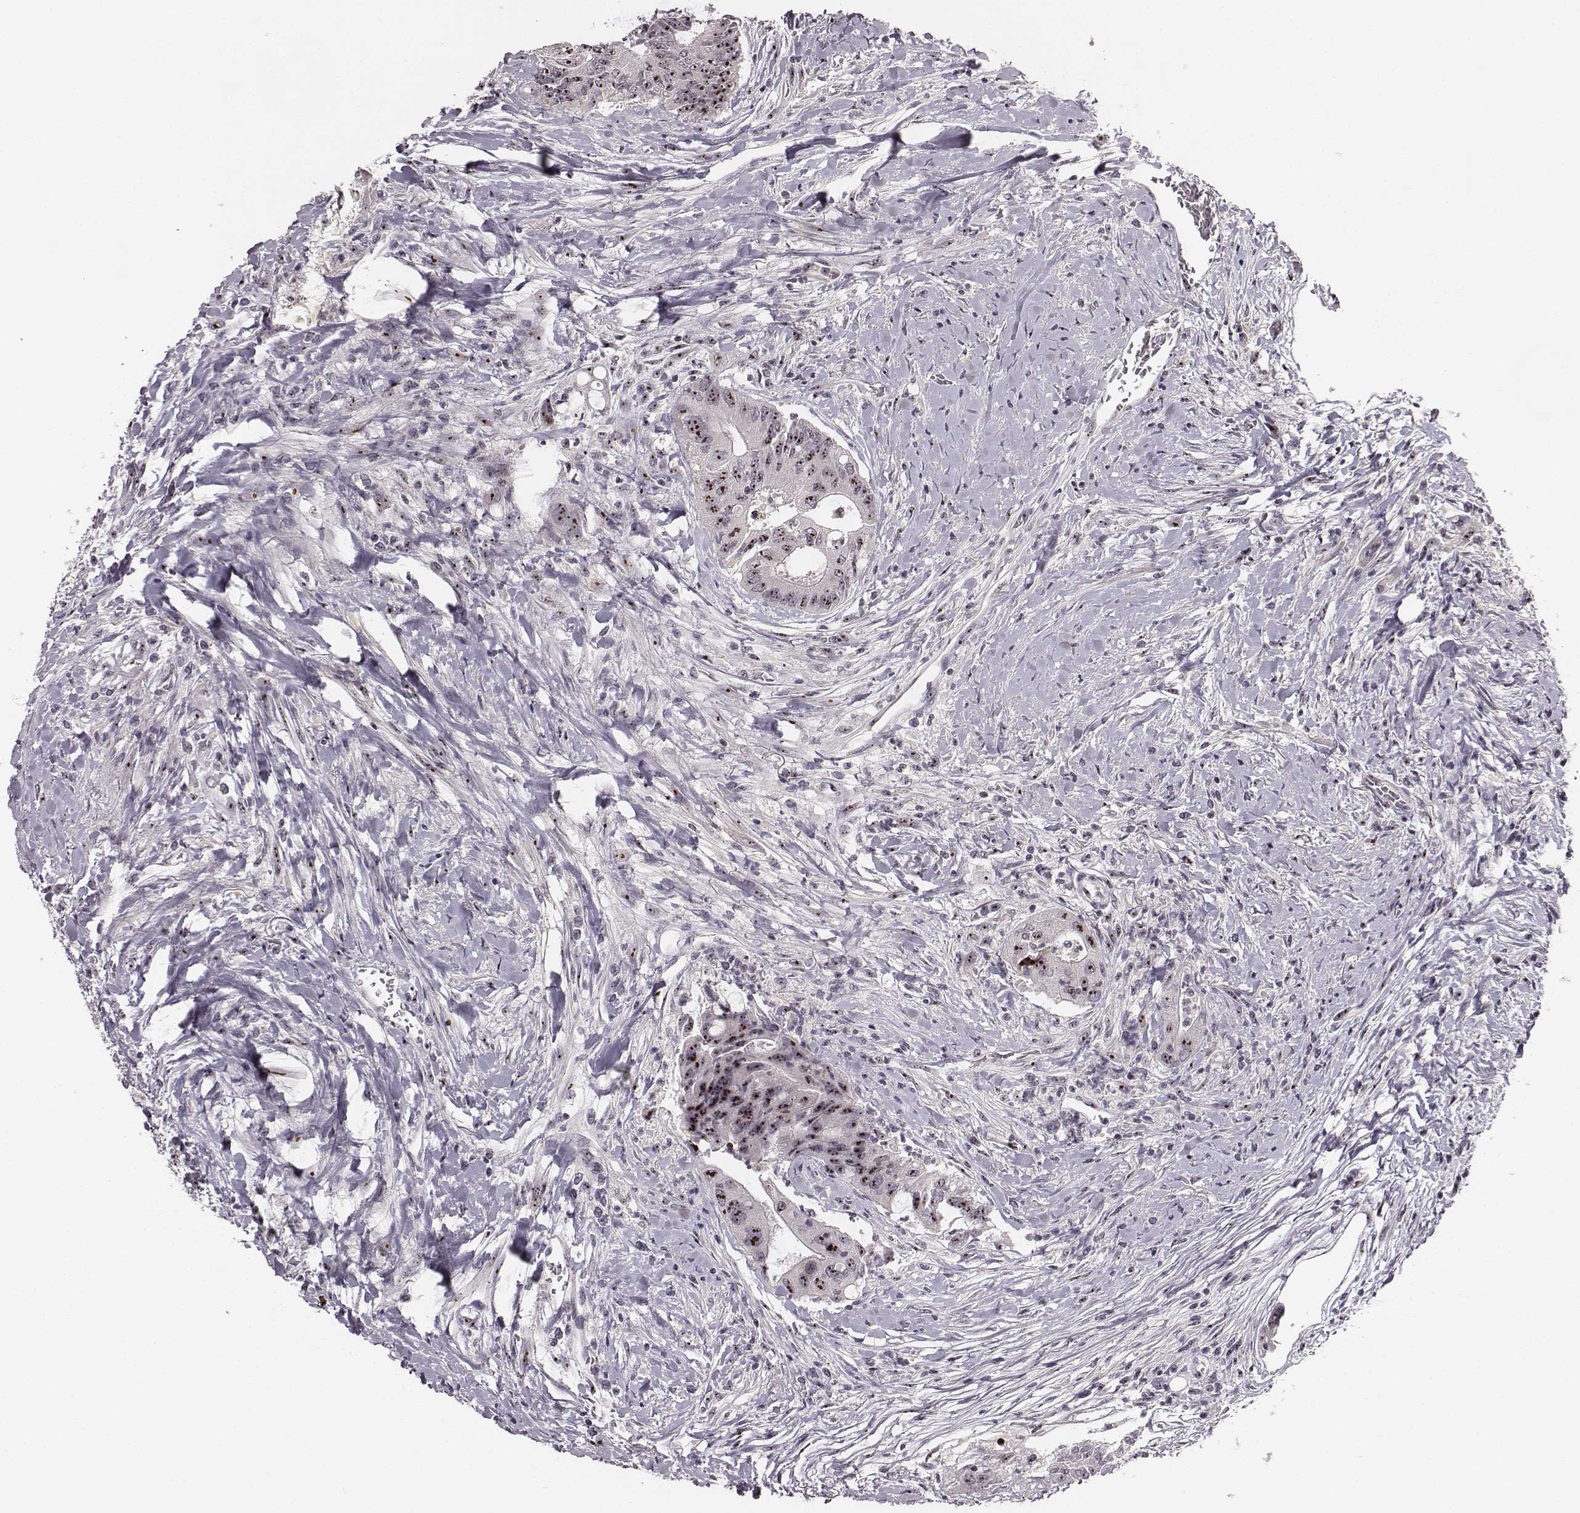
{"staining": {"intensity": "strong", "quantity": ">75%", "location": "nuclear"}, "tissue": "colorectal cancer", "cell_type": "Tumor cells", "image_type": "cancer", "snomed": [{"axis": "morphology", "description": "Adenocarcinoma, NOS"}, {"axis": "topography", "description": "Rectum"}], "caption": "High-power microscopy captured an immunohistochemistry (IHC) photomicrograph of colorectal adenocarcinoma, revealing strong nuclear positivity in approximately >75% of tumor cells. Ihc stains the protein in brown and the nuclei are stained blue.", "gene": "NOP56", "patient": {"sex": "male", "age": 59}}